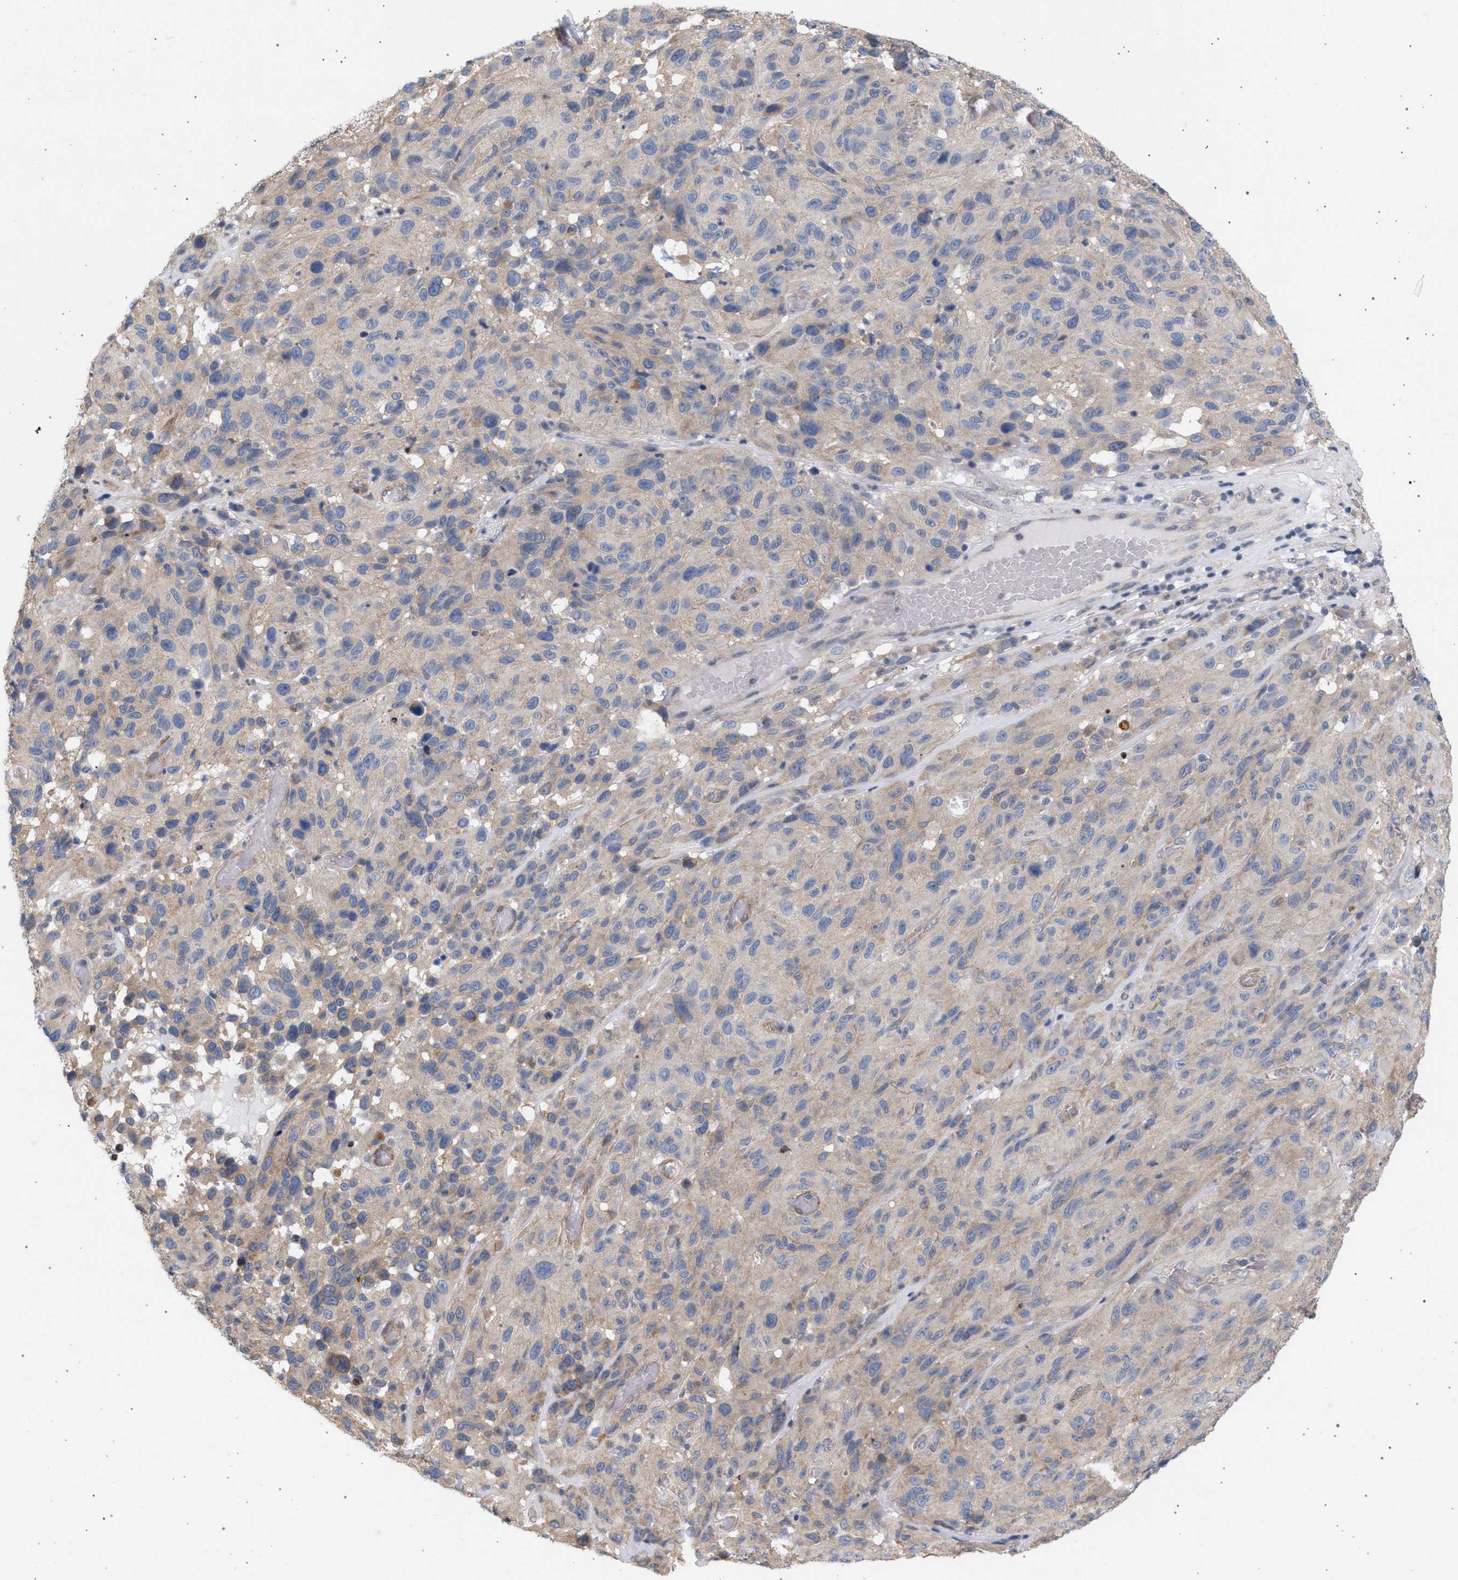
{"staining": {"intensity": "negative", "quantity": "none", "location": "none"}, "tissue": "melanoma", "cell_type": "Tumor cells", "image_type": "cancer", "snomed": [{"axis": "morphology", "description": "Malignant melanoma, NOS"}, {"axis": "topography", "description": "Skin"}], "caption": "Tumor cells are negative for brown protein staining in melanoma.", "gene": "ARPC5L", "patient": {"sex": "male", "age": 66}}